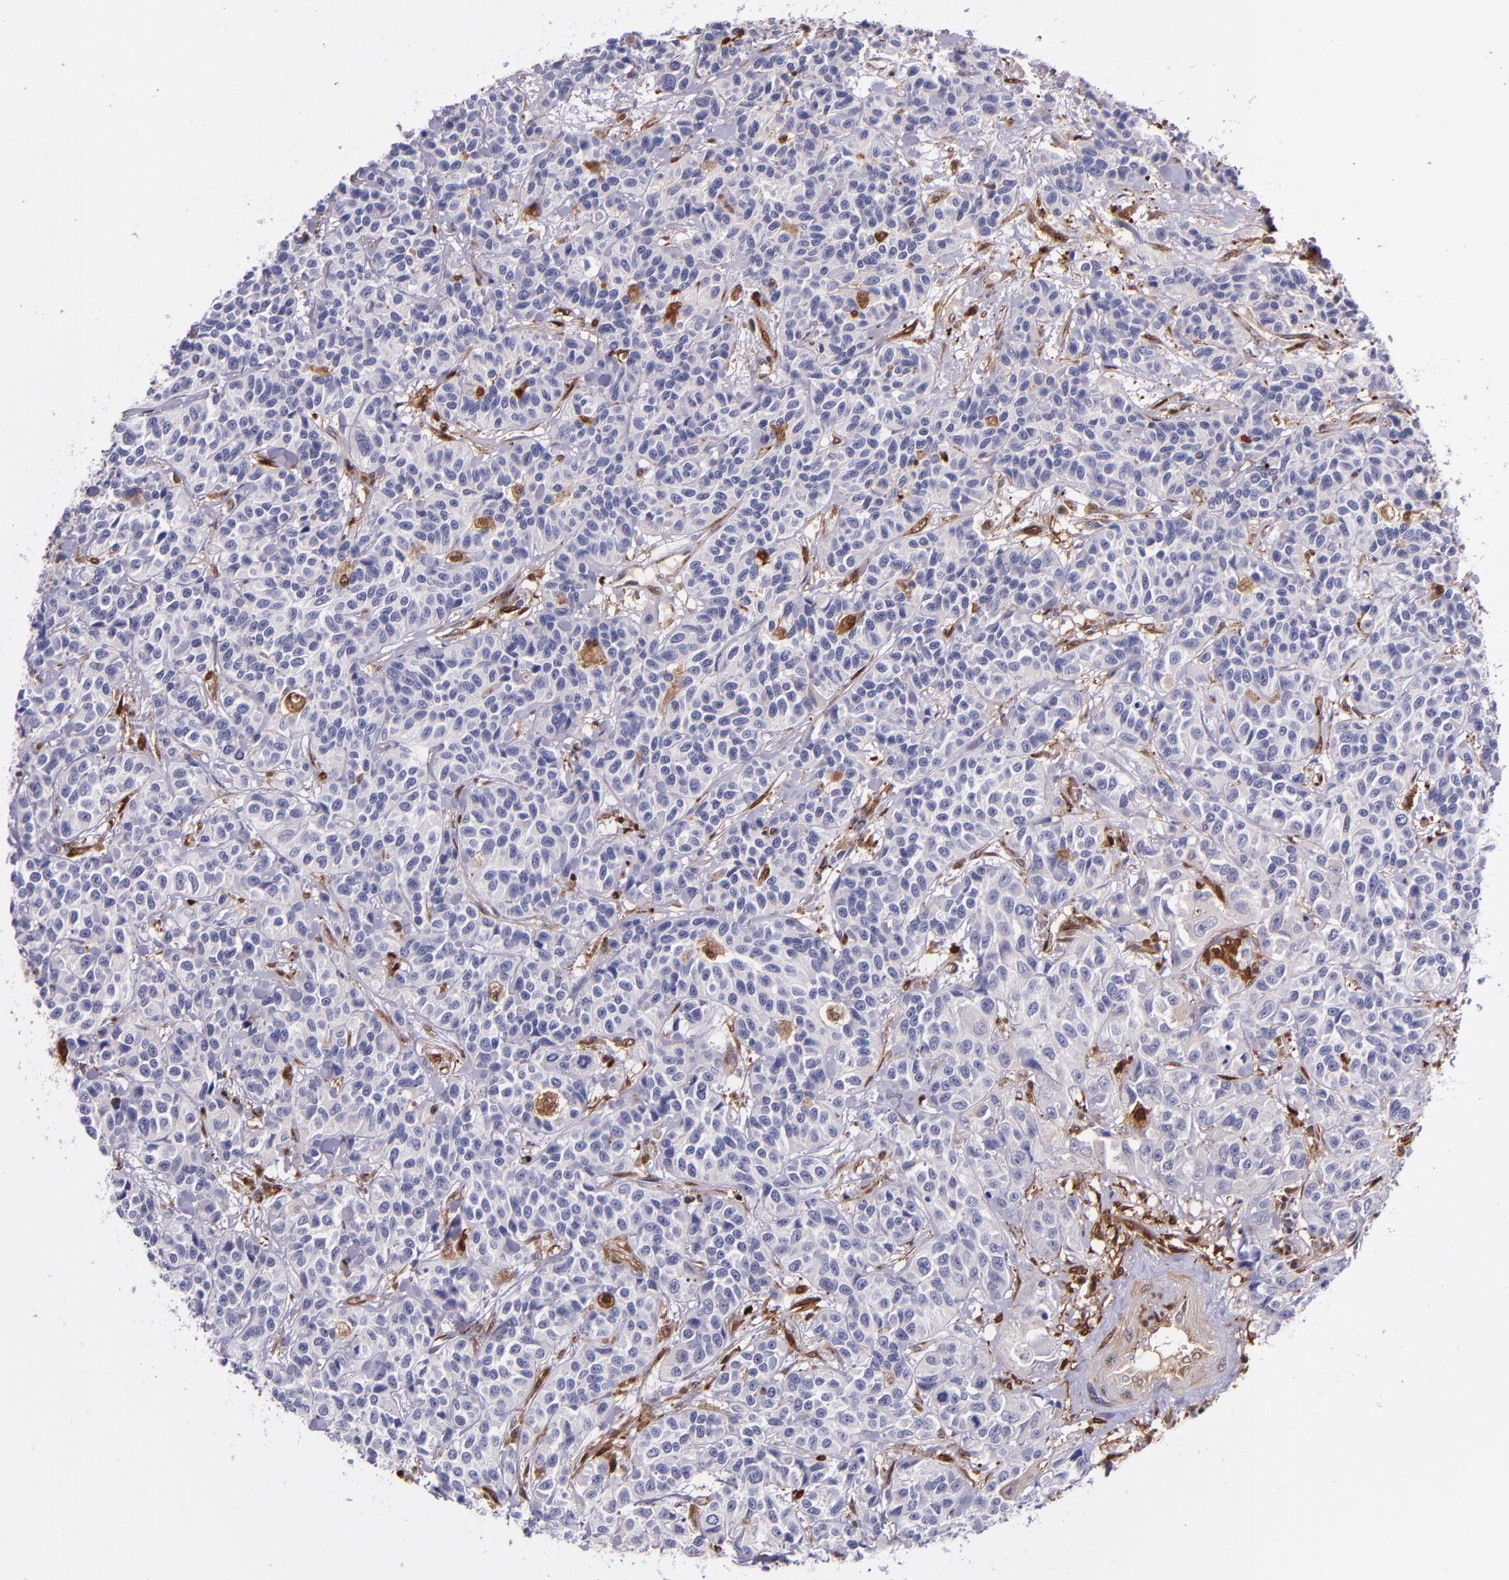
{"staining": {"intensity": "negative", "quantity": "none", "location": "none"}, "tissue": "urothelial cancer", "cell_type": "Tumor cells", "image_type": "cancer", "snomed": [{"axis": "morphology", "description": "Urothelial carcinoma, High grade"}, {"axis": "topography", "description": "Urinary bladder"}], "caption": "This is an immunohistochemistry image of human urothelial cancer. There is no staining in tumor cells.", "gene": "LGALS1", "patient": {"sex": "female", "age": 81}}